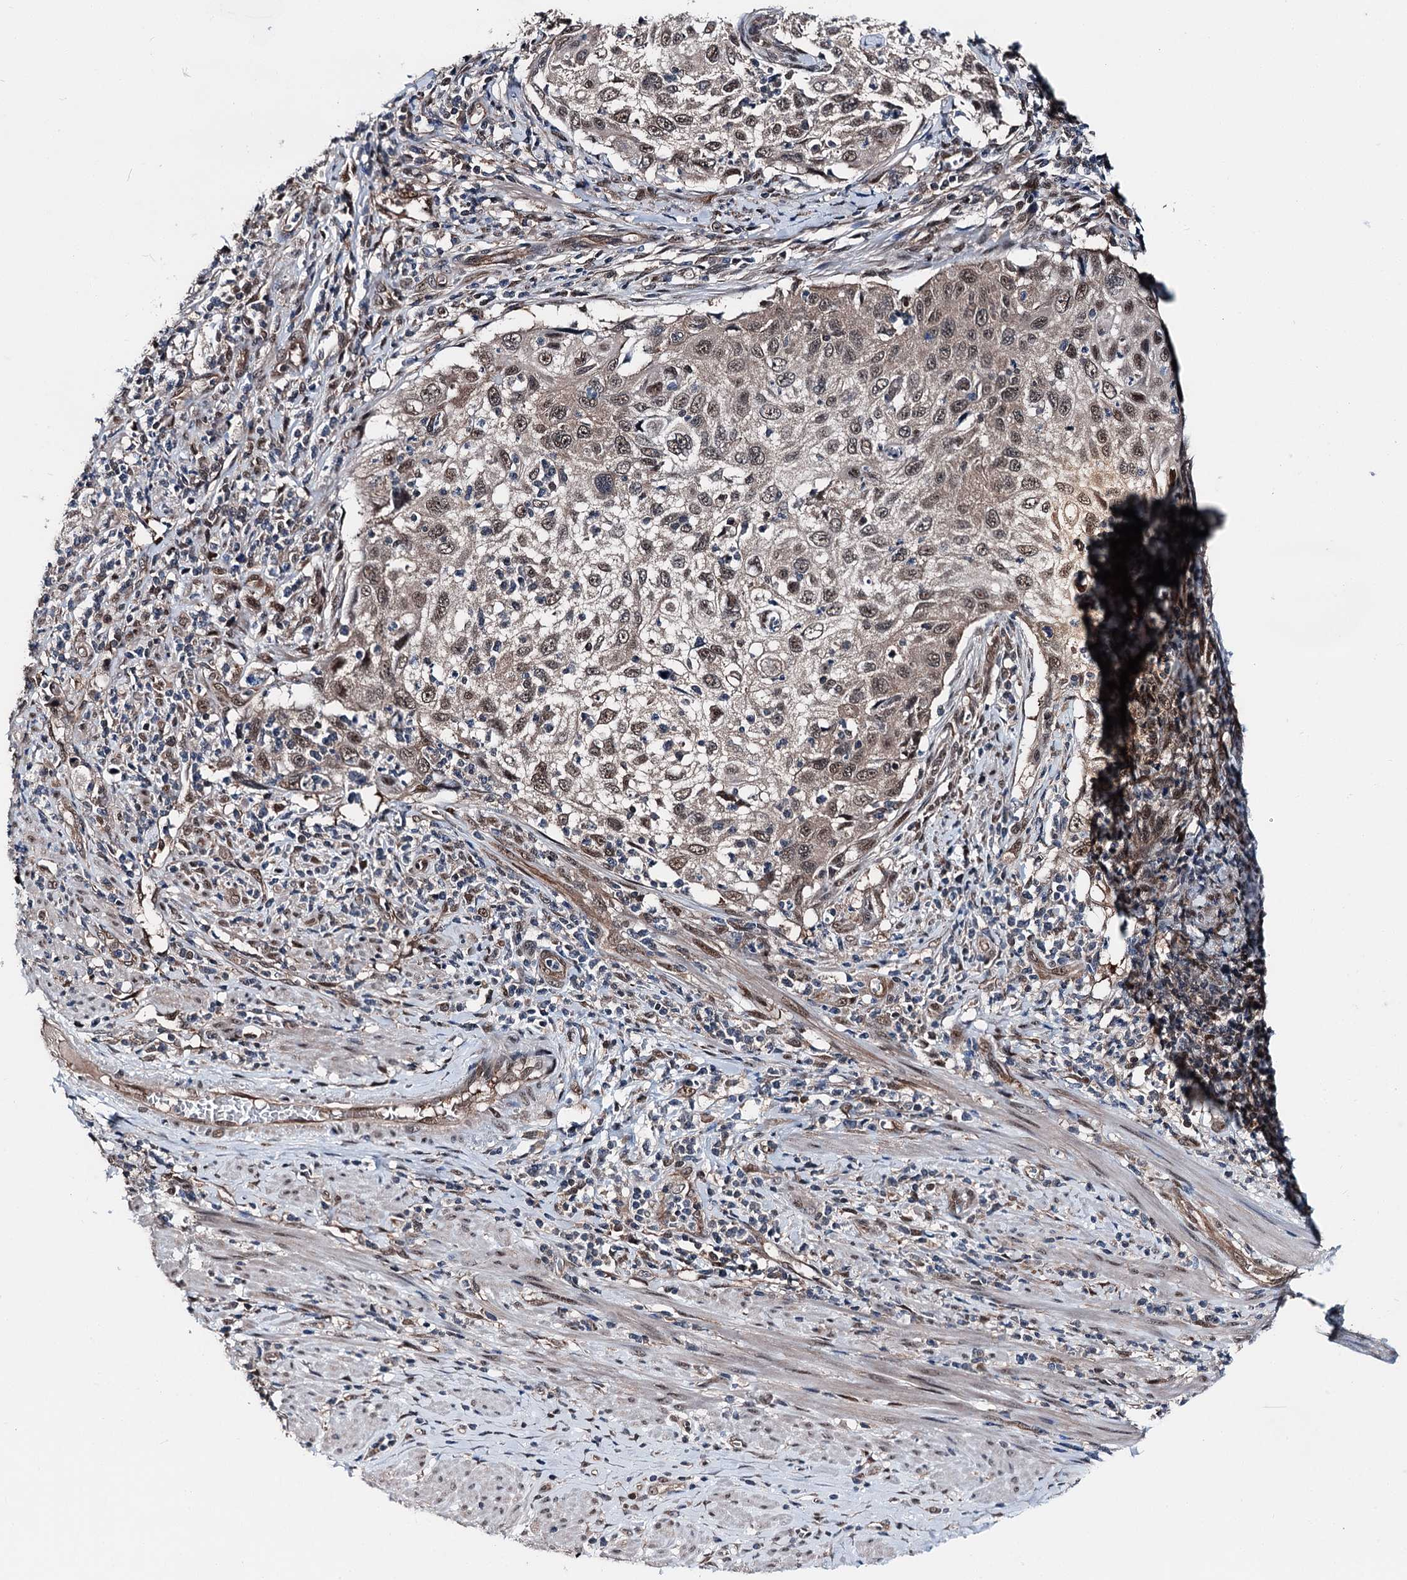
{"staining": {"intensity": "moderate", "quantity": ">75%", "location": "nuclear"}, "tissue": "cervical cancer", "cell_type": "Tumor cells", "image_type": "cancer", "snomed": [{"axis": "morphology", "description": "Squamous cell carcinoma, NOS"}, {"axis": "topography", "description": "Cervix"}], "caption": "The micrograph shows staining of cervical squamous cell carcinoma, revealing moderate nuclear protein staining (brown color) within tumor cells. Nuclei are stained in blue.", "gene": "PSMD13", "patient": {"sex": "female", "age": 70}}